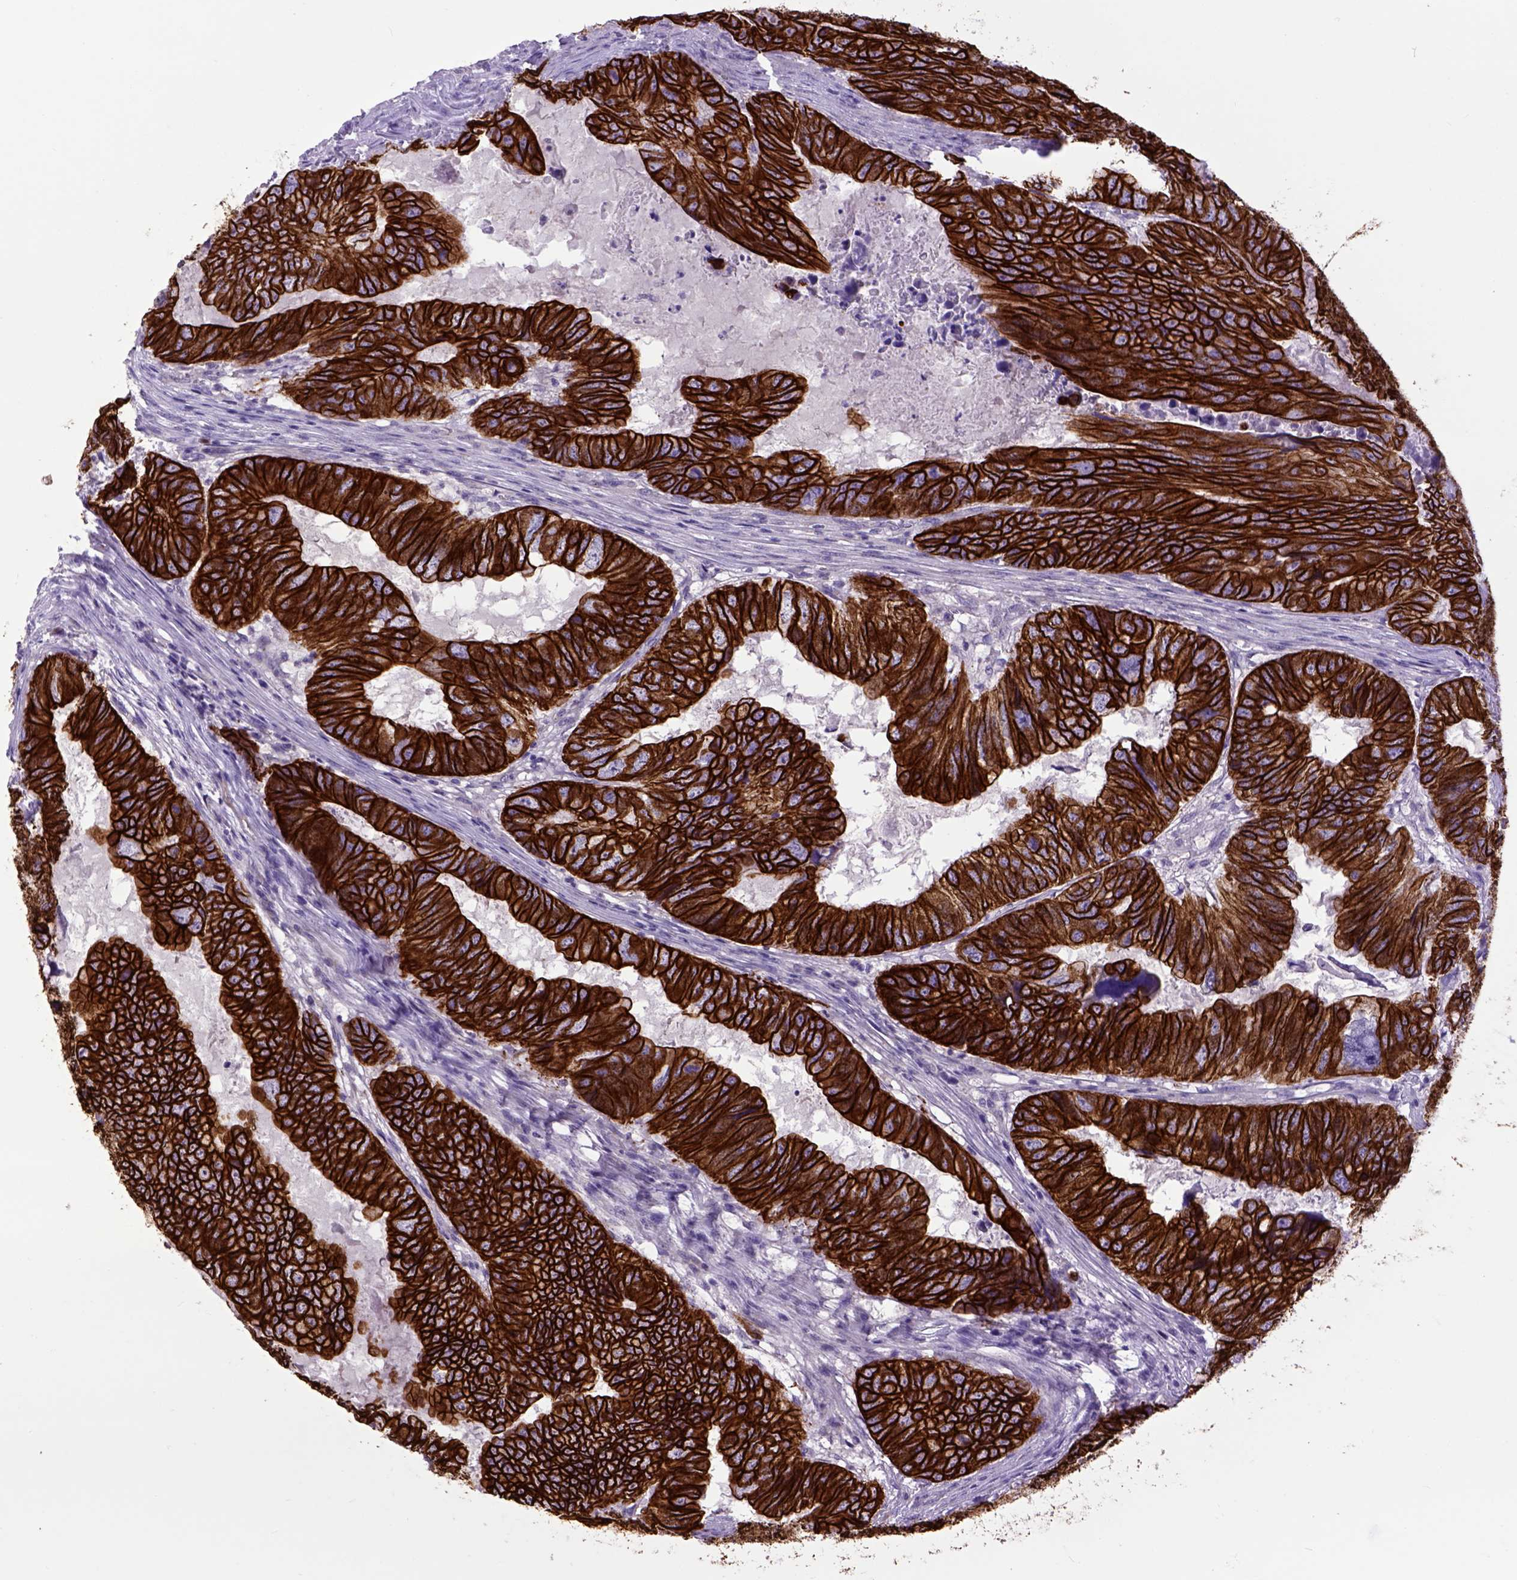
{"staining": {"intensity": "strong", "quantity": ">75%", "location": "cytoplasmic/membranous"}, "tissue": "colorectal cancer", "cell_type": "Tumor cells", "image_type": "cancer", "snomed": [{"axis": "morphology", "description": "Adenocarcinoma, NOS"}, {"axis": "topography", "description": "Colon"}], "caption": "An IHC micrograph of neoplastic tissue is shown. Protein staining in brown highlights strong cytoplasmic/membranous positivity in adenocarcinoma (colorectal) within tumor cells.", "gene": "RAB25", "patient": {"sex": "male", "age": 79}}